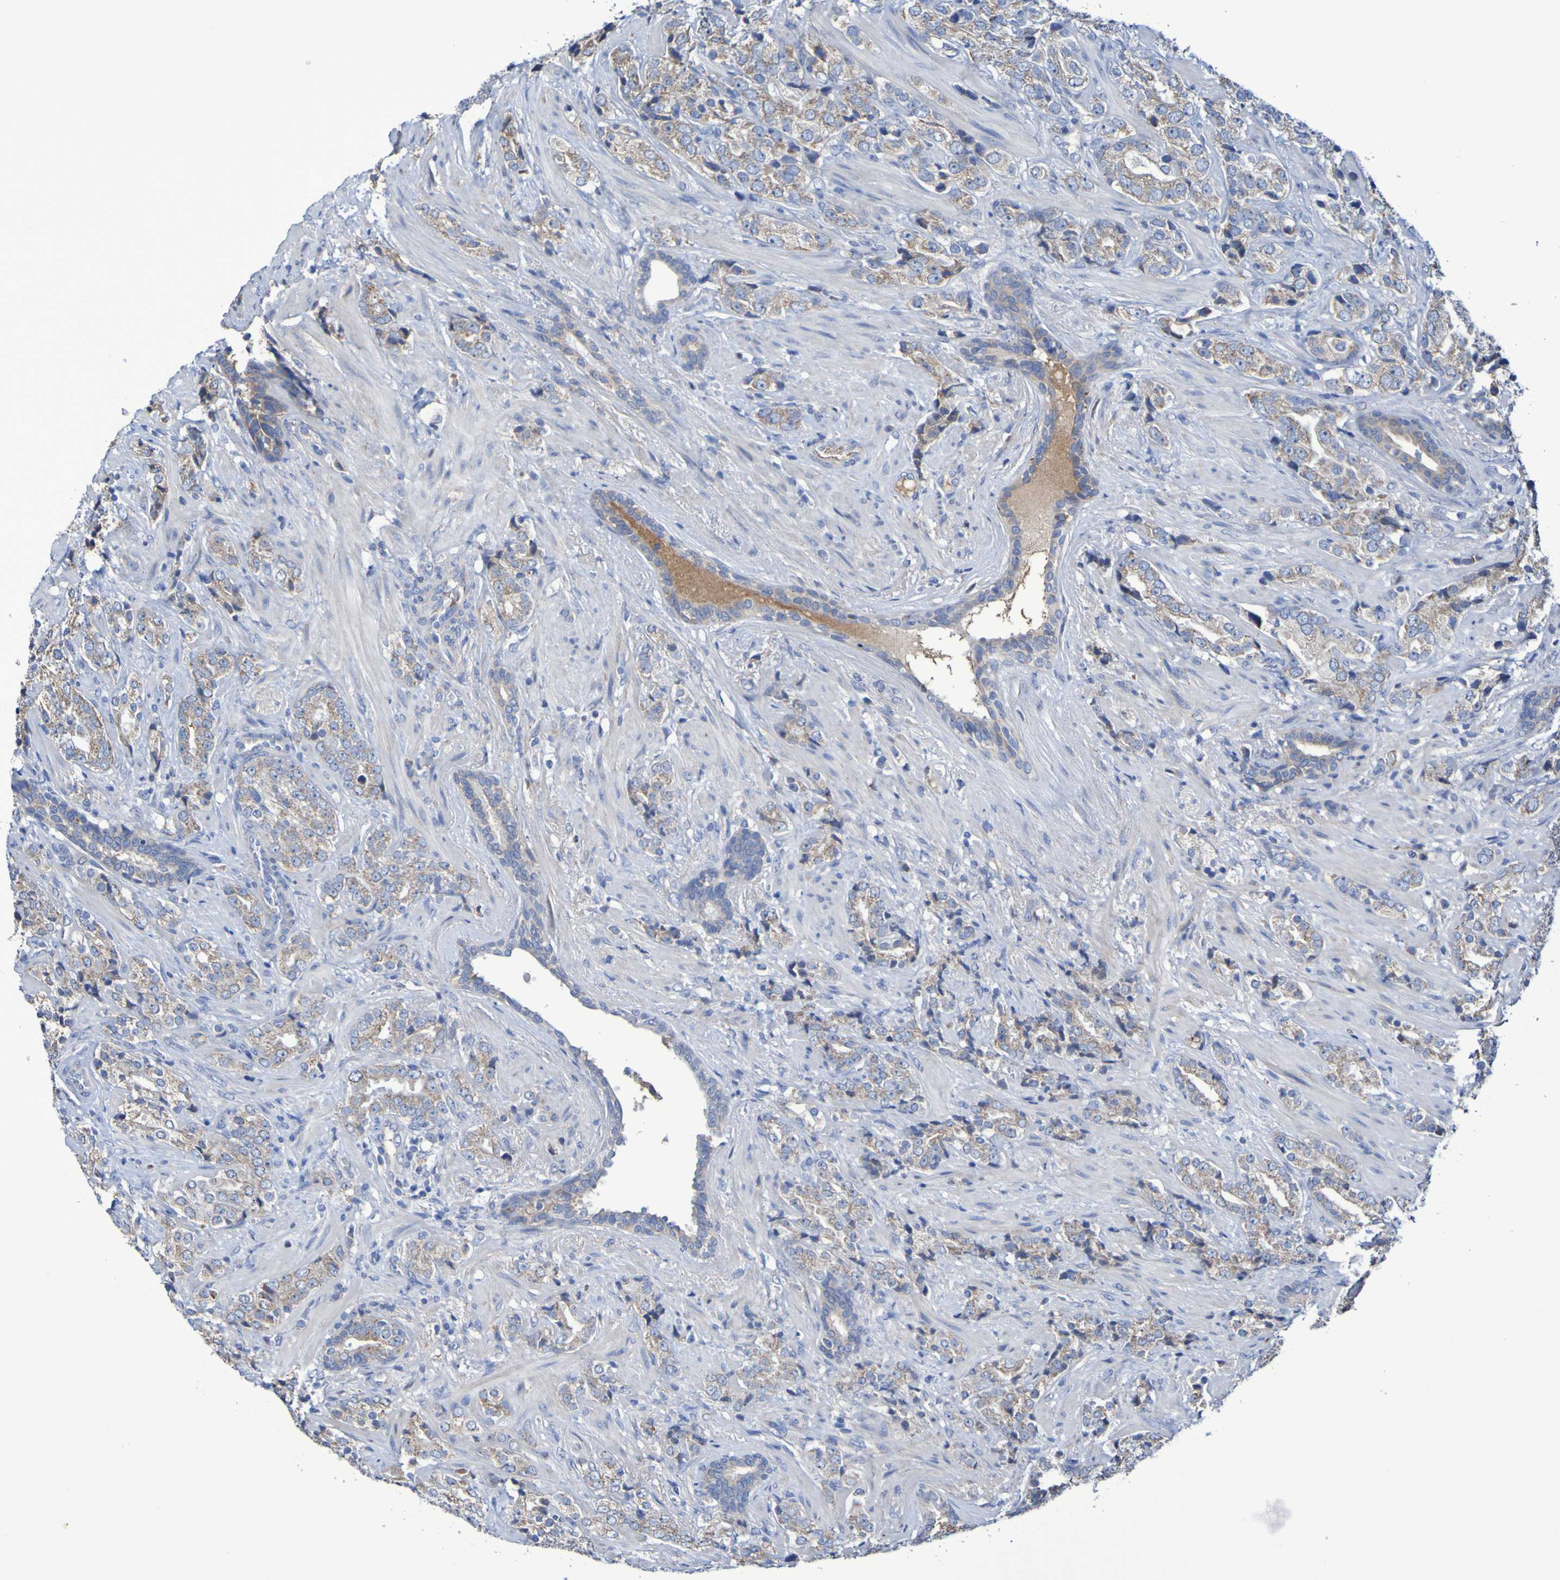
{"staining": {"intensity": "weak", "quantity": ">75%", "location": "cytoplasmic/membranous"}, "tissue": "prostate cancer", "cell_type": "Tumor cells", "image_type": "cancer", "snomed": [{"axis": "morphology", "description": "Adenocarcinoma, High grade"}, {"axis": "topography", "description": "Prostate"}], "caption": "Immunohistochemistry of human prostate cancer (high-grade adenocarcinoma) reveals low levels of weak cytoplasmic/membranous staining in approximately >75% of tumor cells.", "gene": "CNTN2", "patient": {"sex": "male", "age": 71}}